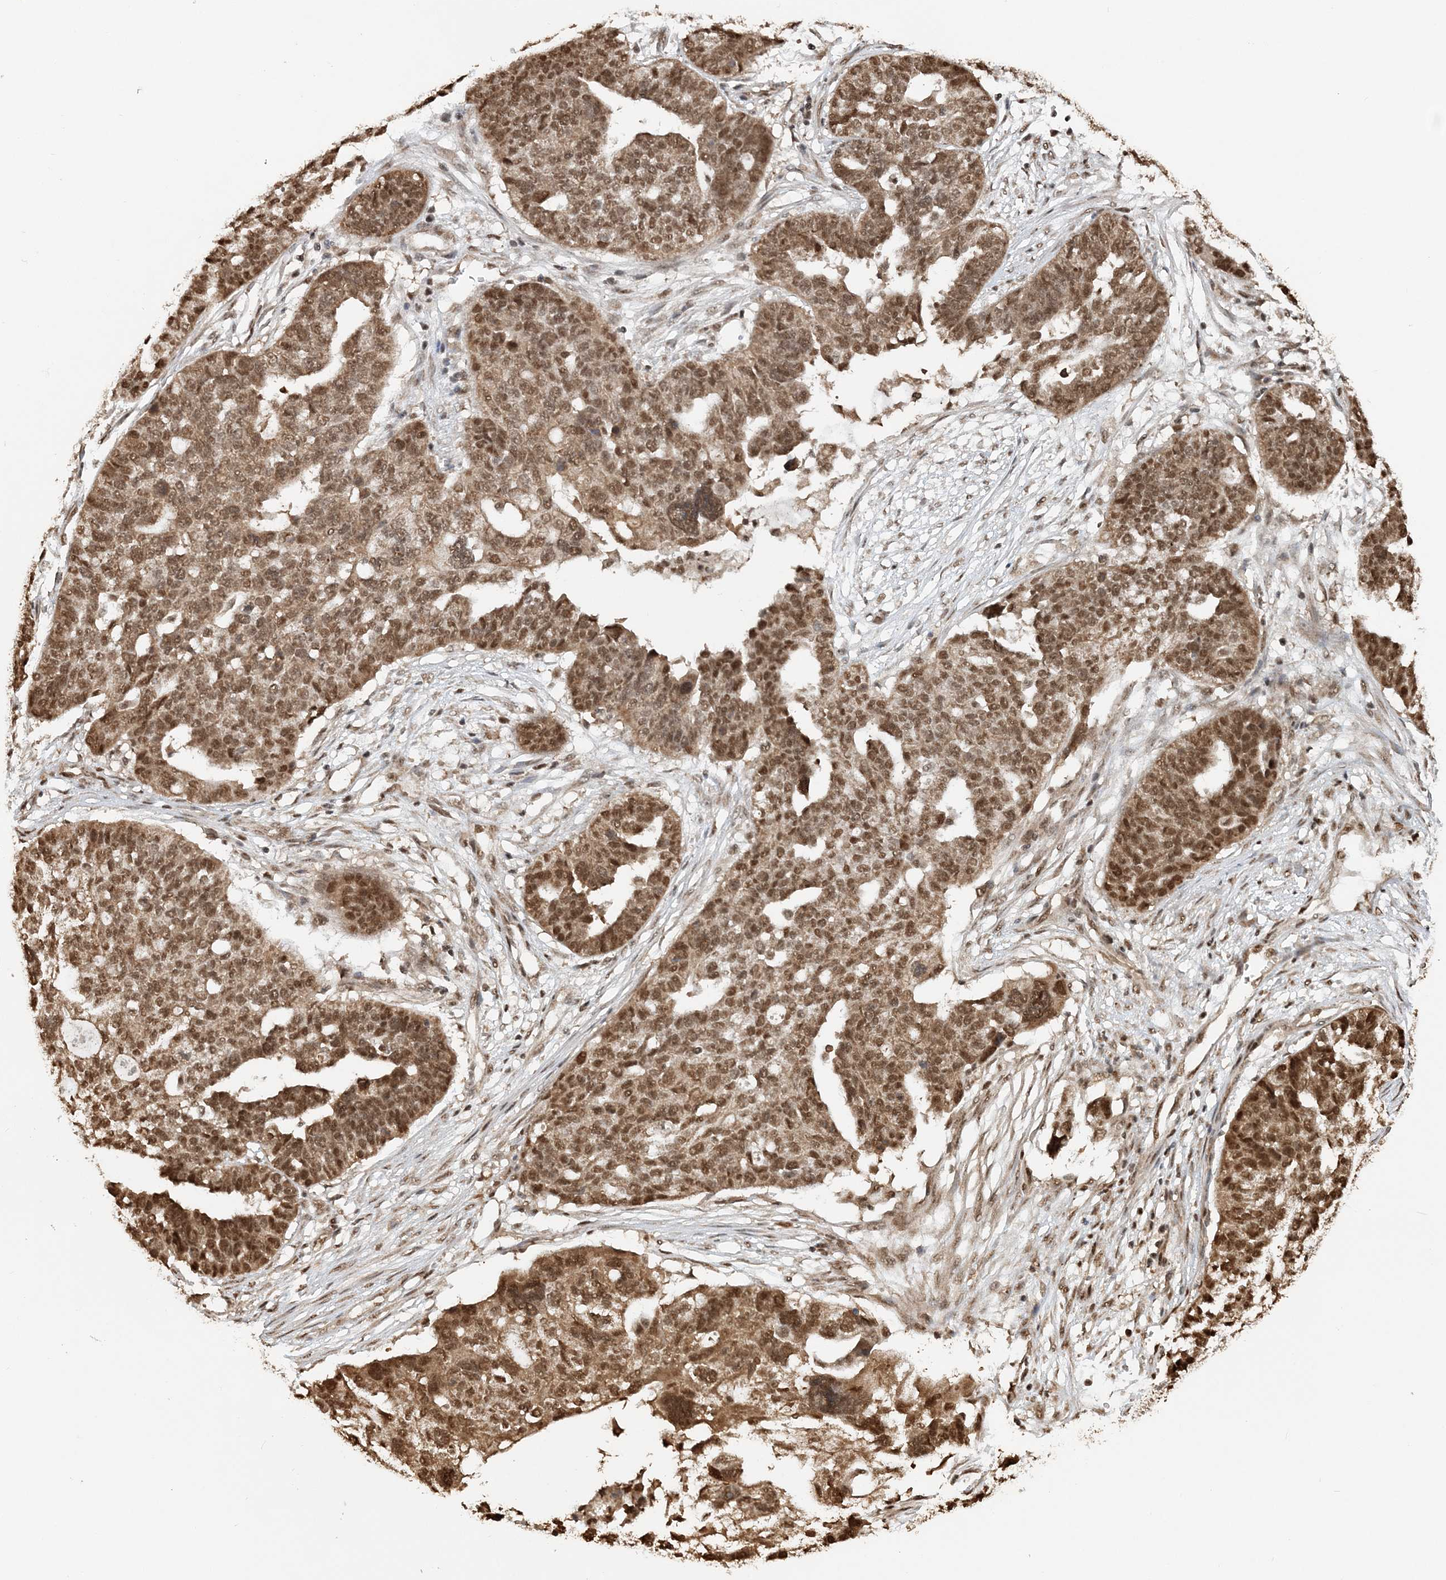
{"staining": {"intensity": "moderate", "quantity": ">75%", "location": "nuclear"}, "tissue": "ovarian cancer", "cell_type": "Tumor cells", "image_type": "cancer", "snomed": [{"axis": "morphology", "description": "Cystadenocarcinoma, serous, NOS"}, {"axis": "topography", "description": "Ovary"}], "caption": "Moderate nuclear expression for a protein is identified in about >75% of tumor cells of ovarian cancer using immunohistochemistry.", "gene": "ARHGAP35", "patient": {"sex": "female", "age": 59}}